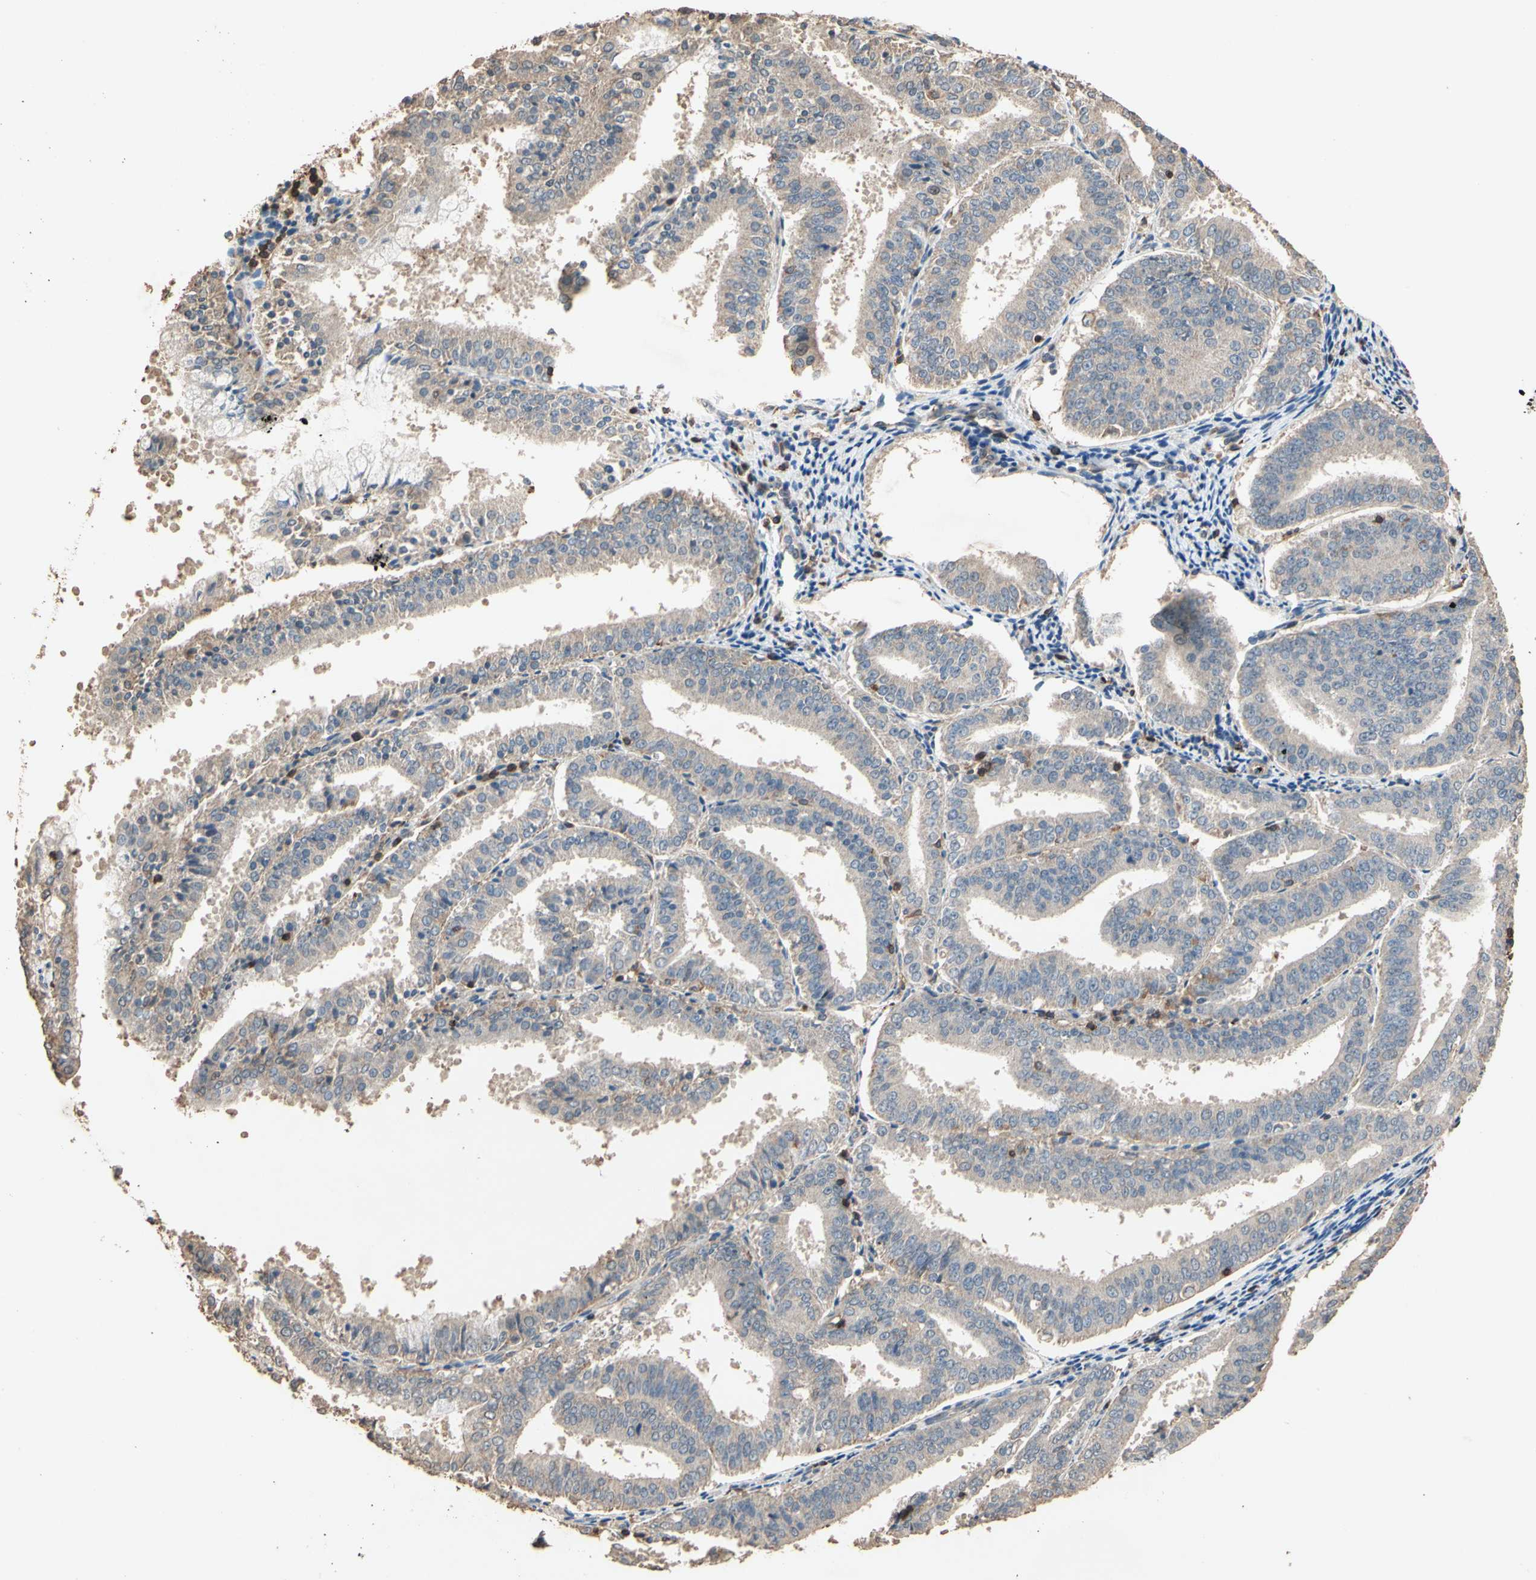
{"staining": {"intensity": "weak", "quantity": "<25%", "location": "cytoplasmic/membranous"}, "tissue": "endometrial cancer", "cell_type": "Tumor cells", "image_type": "cancer", "snomed": [{"axis": "morphology", "description": "Adenocarcinoma, NOS"}, {"axis": "topography", "description": "Endometrium"}], "caption": "The immunohistochemistry image has no significant positivity in tumor cells of endometrial cancer (adenocarcinoma) tissue.", "gene": "MAP3K10", "patient": {"sex": "female", "age": 63}}